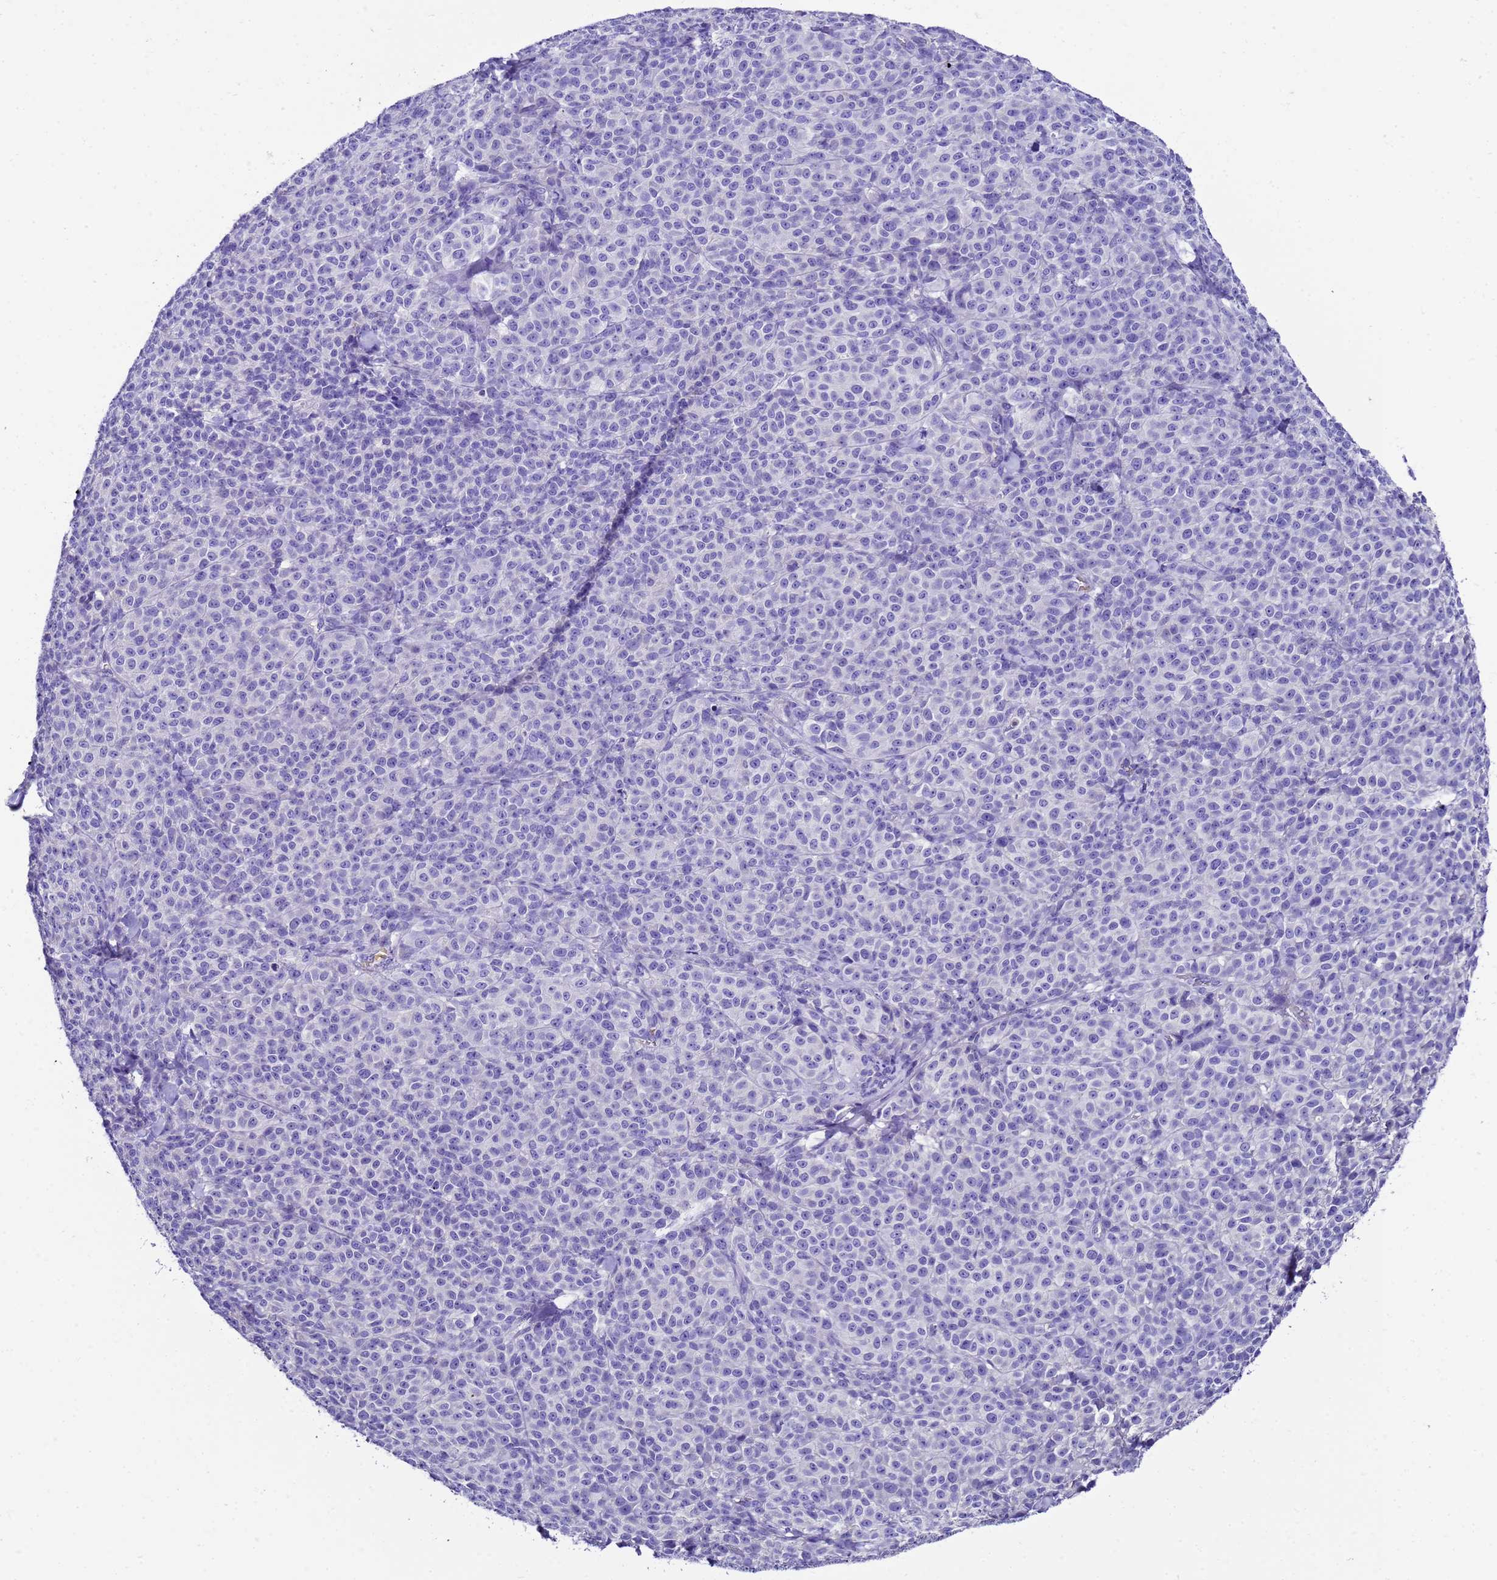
{"staining": {"intensity": "negative", "quantity": "none", "location": "none"}, "tissue": "melanoma", "cell_type": "Tumor cells", "image_type": "cancer", "snomed": [{"axis": "morphology", "description": "Normal tissue, NOS"}, {"axis": "morphology", "description": "Malignant melanoma, NOS"}, {"axis": "topography", "description": "Skin"}], "caption": "Protein analysis of malignant melanoma exhibits no significant positivity in tumor cells. The staining is performed using DAB brown chromogen with nuclei counter-stained in using hematoxylin.", "gene": "UGT2A1", "patient": {"sex": "female", "age": 34}}